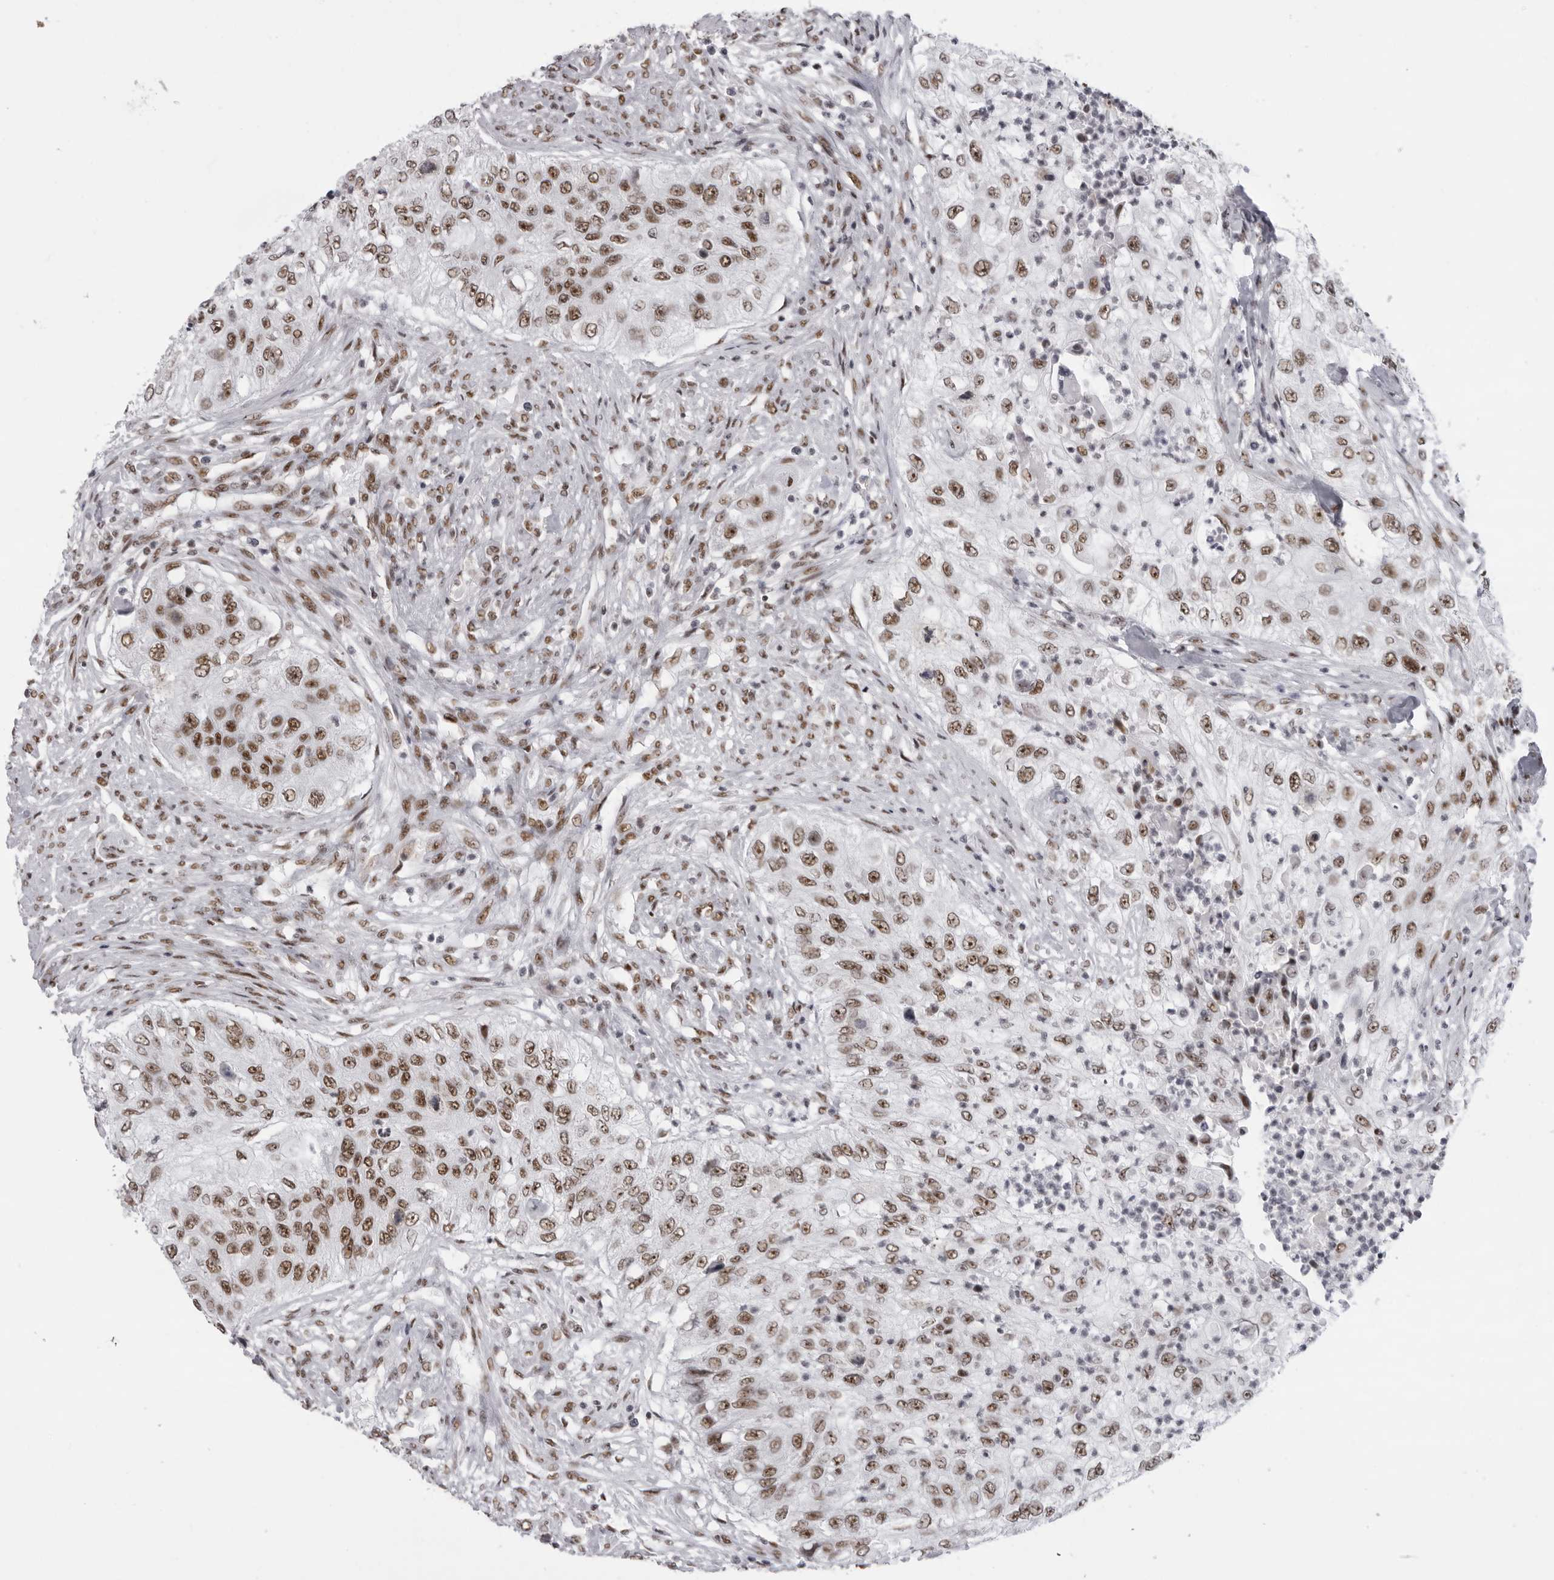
{"staining": {"intensity": "moderate", "quantity": ">75%", "location": "nuclear"}, "tissue": "urothelial cancer", "cell_type": "Tumor cells", "image_type": "cancer", "snomed": [{"axis": "morphology", "description": "Urothelial carcinoma, High grade"}, {"axis": "topography", "description": "Urinary bladder"}], "caption": "This image demonstrates high-grade urothelial carcinoma stained with immunohistochemistry (IHC) to label a protein in brown. The nuclear of tumor cells show moderate positivity for the protein. Nuclei are counter-stained blue.", "gene": "DHX9", "patient": {"sex": "female", "age": 60}}